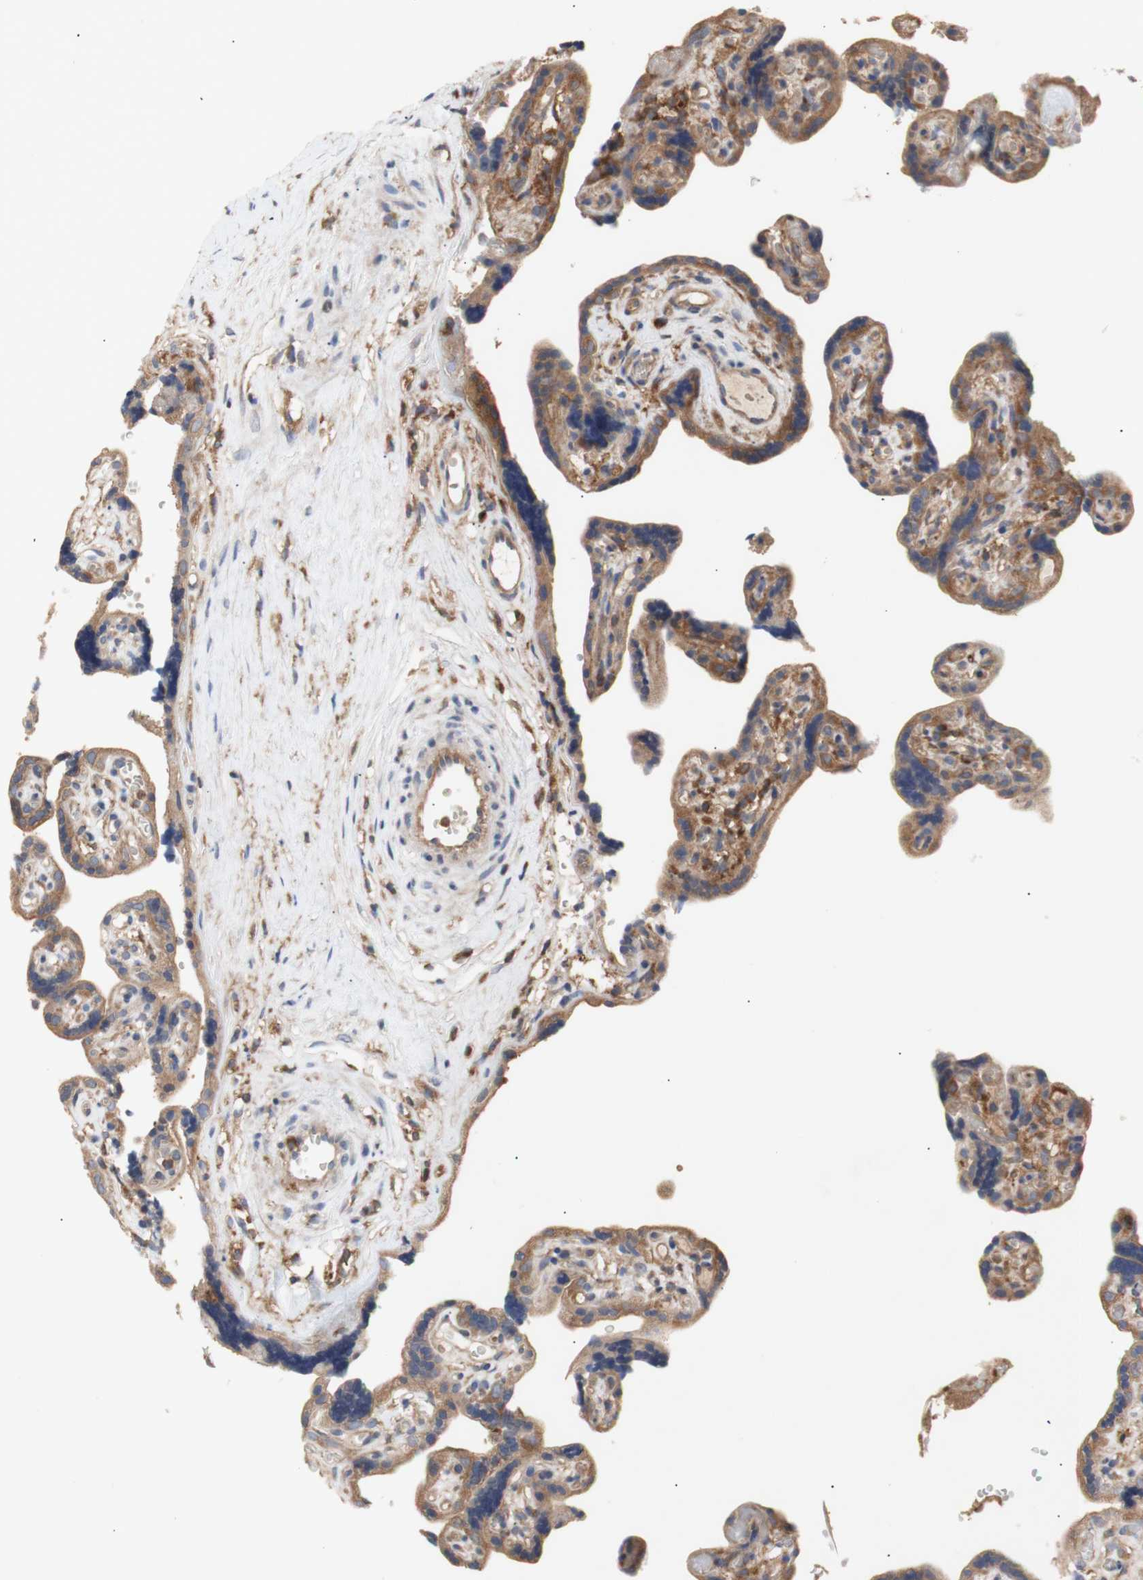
{"staining": {"intensity": "strong", "quantity": ">75%", "location": "cytoplasmic/membranous"}, "tissue": "placenta", "cell_type": "Trophoblastic cells", "image_type": "normal", "snomed": [{"axis": "morphology", "description": "Normal tissue, NOS"}, {"axis": "topography", "description": "Placenta"}], "caption": "Strong cytoplasmic/membranous staining is appreciated in approximately >75% of trophoblastic cells in normal placenta.", "gene": "IKBKG", "patient": {"sex": "female", "age": 30}}